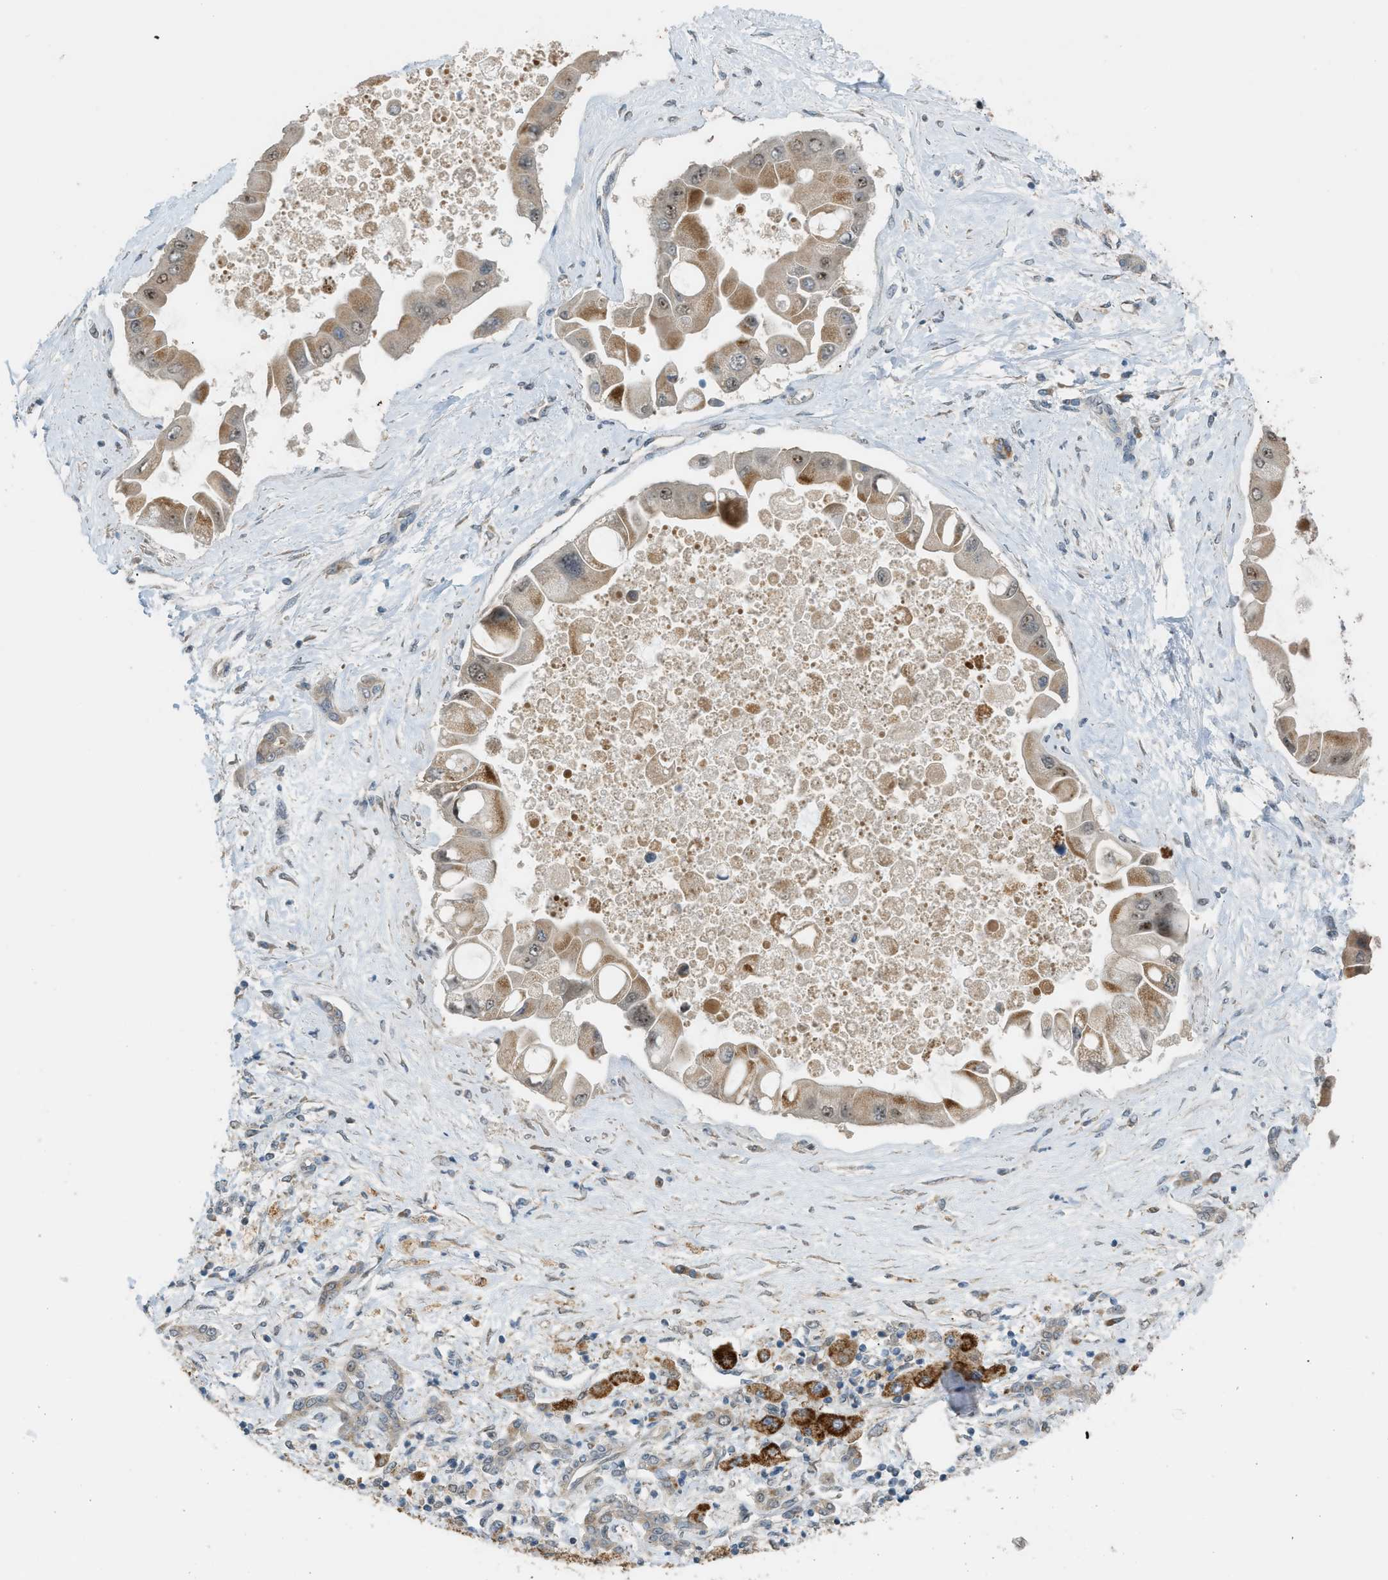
{"staining": {"intensity": "moderate", "quantity": ">75%", "location": "cytoplasmic/membranous,nuclear"}, "tissue": "liver cancer", "cell_type": "Tumor cells", "image_type": "cancer", "snomed": [{"axis": "morphology", "description": "Cholangiocarcinoma"}, {"axis": "topography", "description": "Liver"}], "caption": "Liver cholangiocarcinoma stained for a protein demonstrates moderate cytoplasmic/membranous and nuclear positivity in tumor cells.", "gene": "CCDC186", "patient": {"sex": "male", "age": 50}}